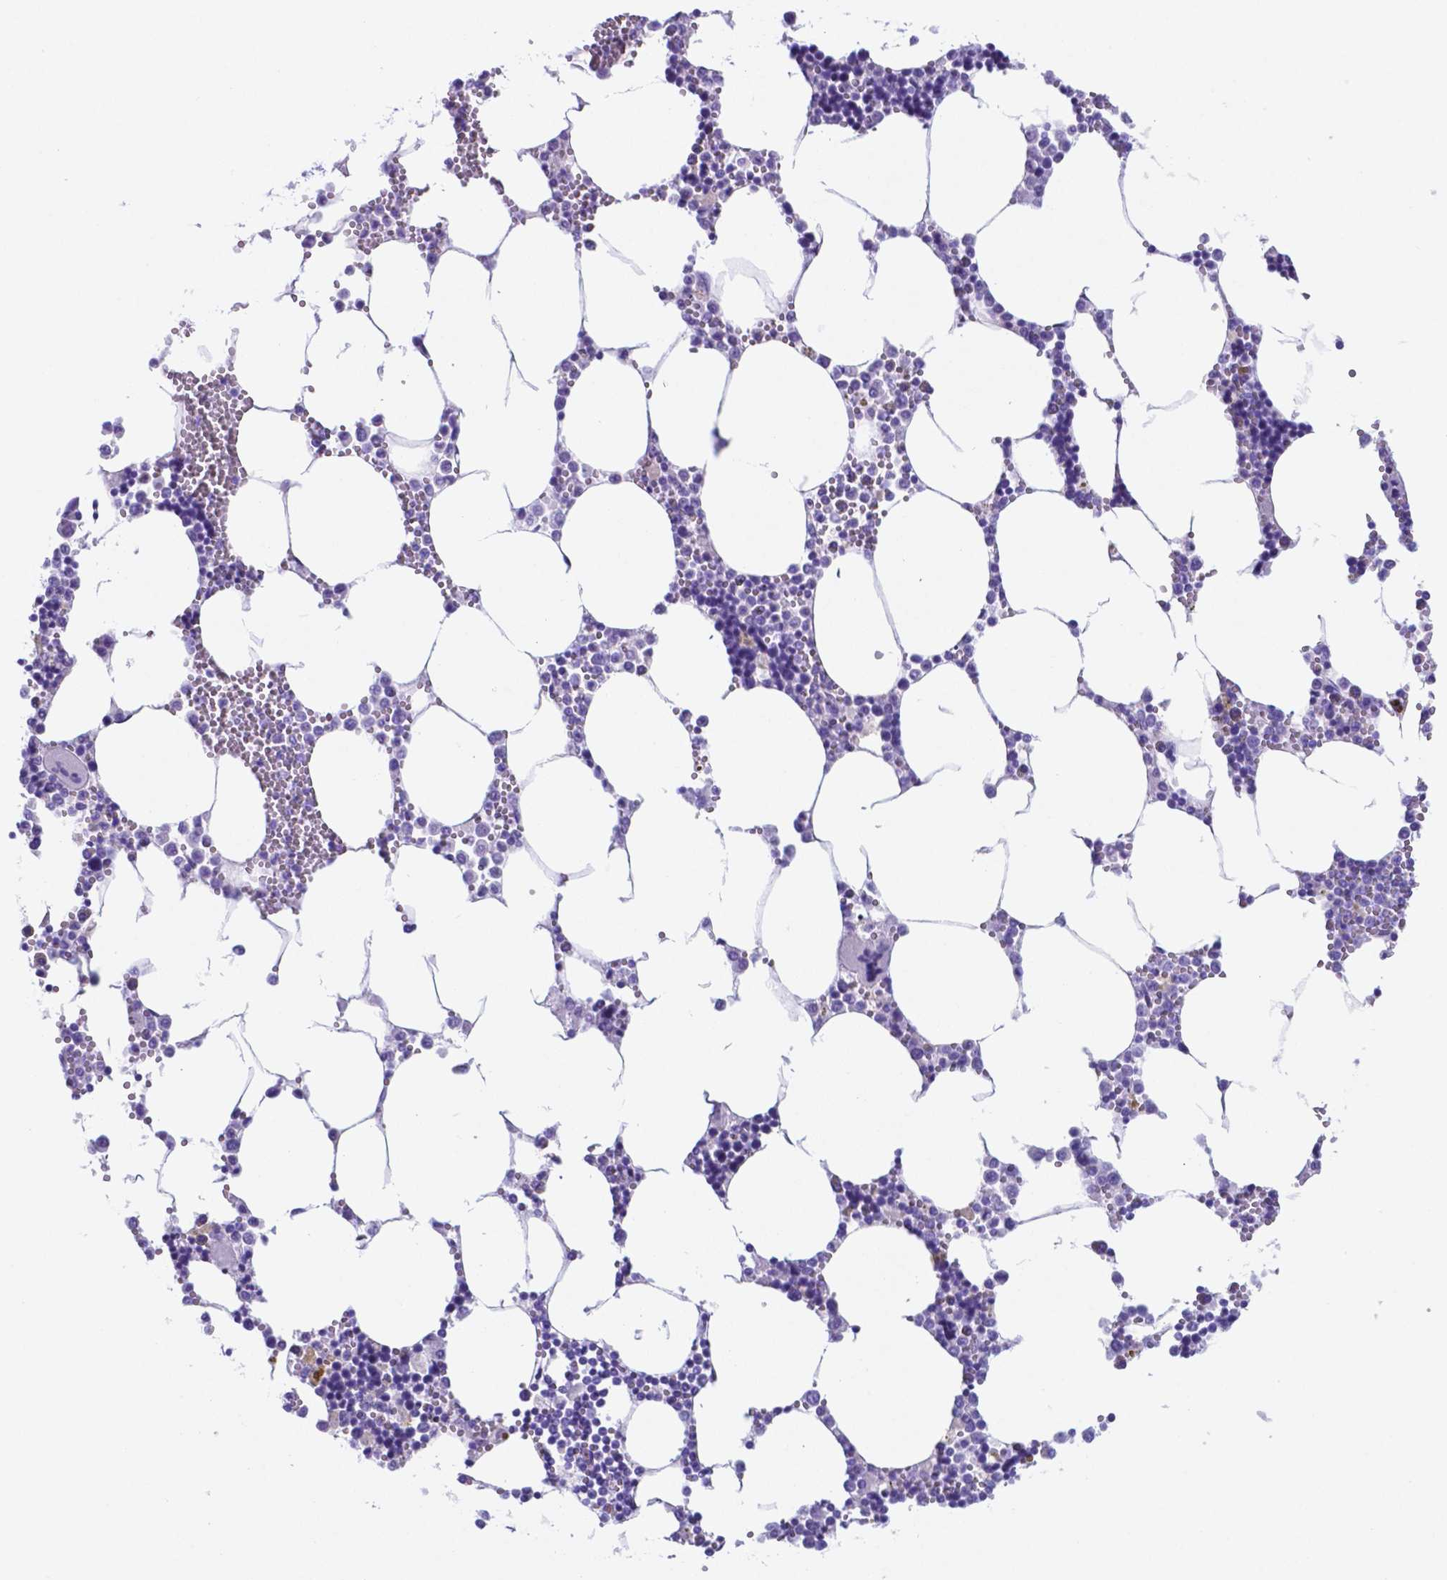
{"staining": {"intensity": "negative", "quantity": "none", "location": "none"}, "tissue": "bone marrow", "cell_type": "Hematopoietic cells", "image_type": "normal", "snomed": [{"axis": "morphology", "description": "Normal tissue, NOS"}, {"axis": "topography", "description": "Bone marrow"}], "caption": "Hematopoietic cells show no significant positivity in normal bone marrow. (DAB (3,3'-diaminobenzidine) IHC visualized using brightfield microscopy, high magnification).", "gene": "DNAAF8", "patient": {"sex": "male", "age": 54}}